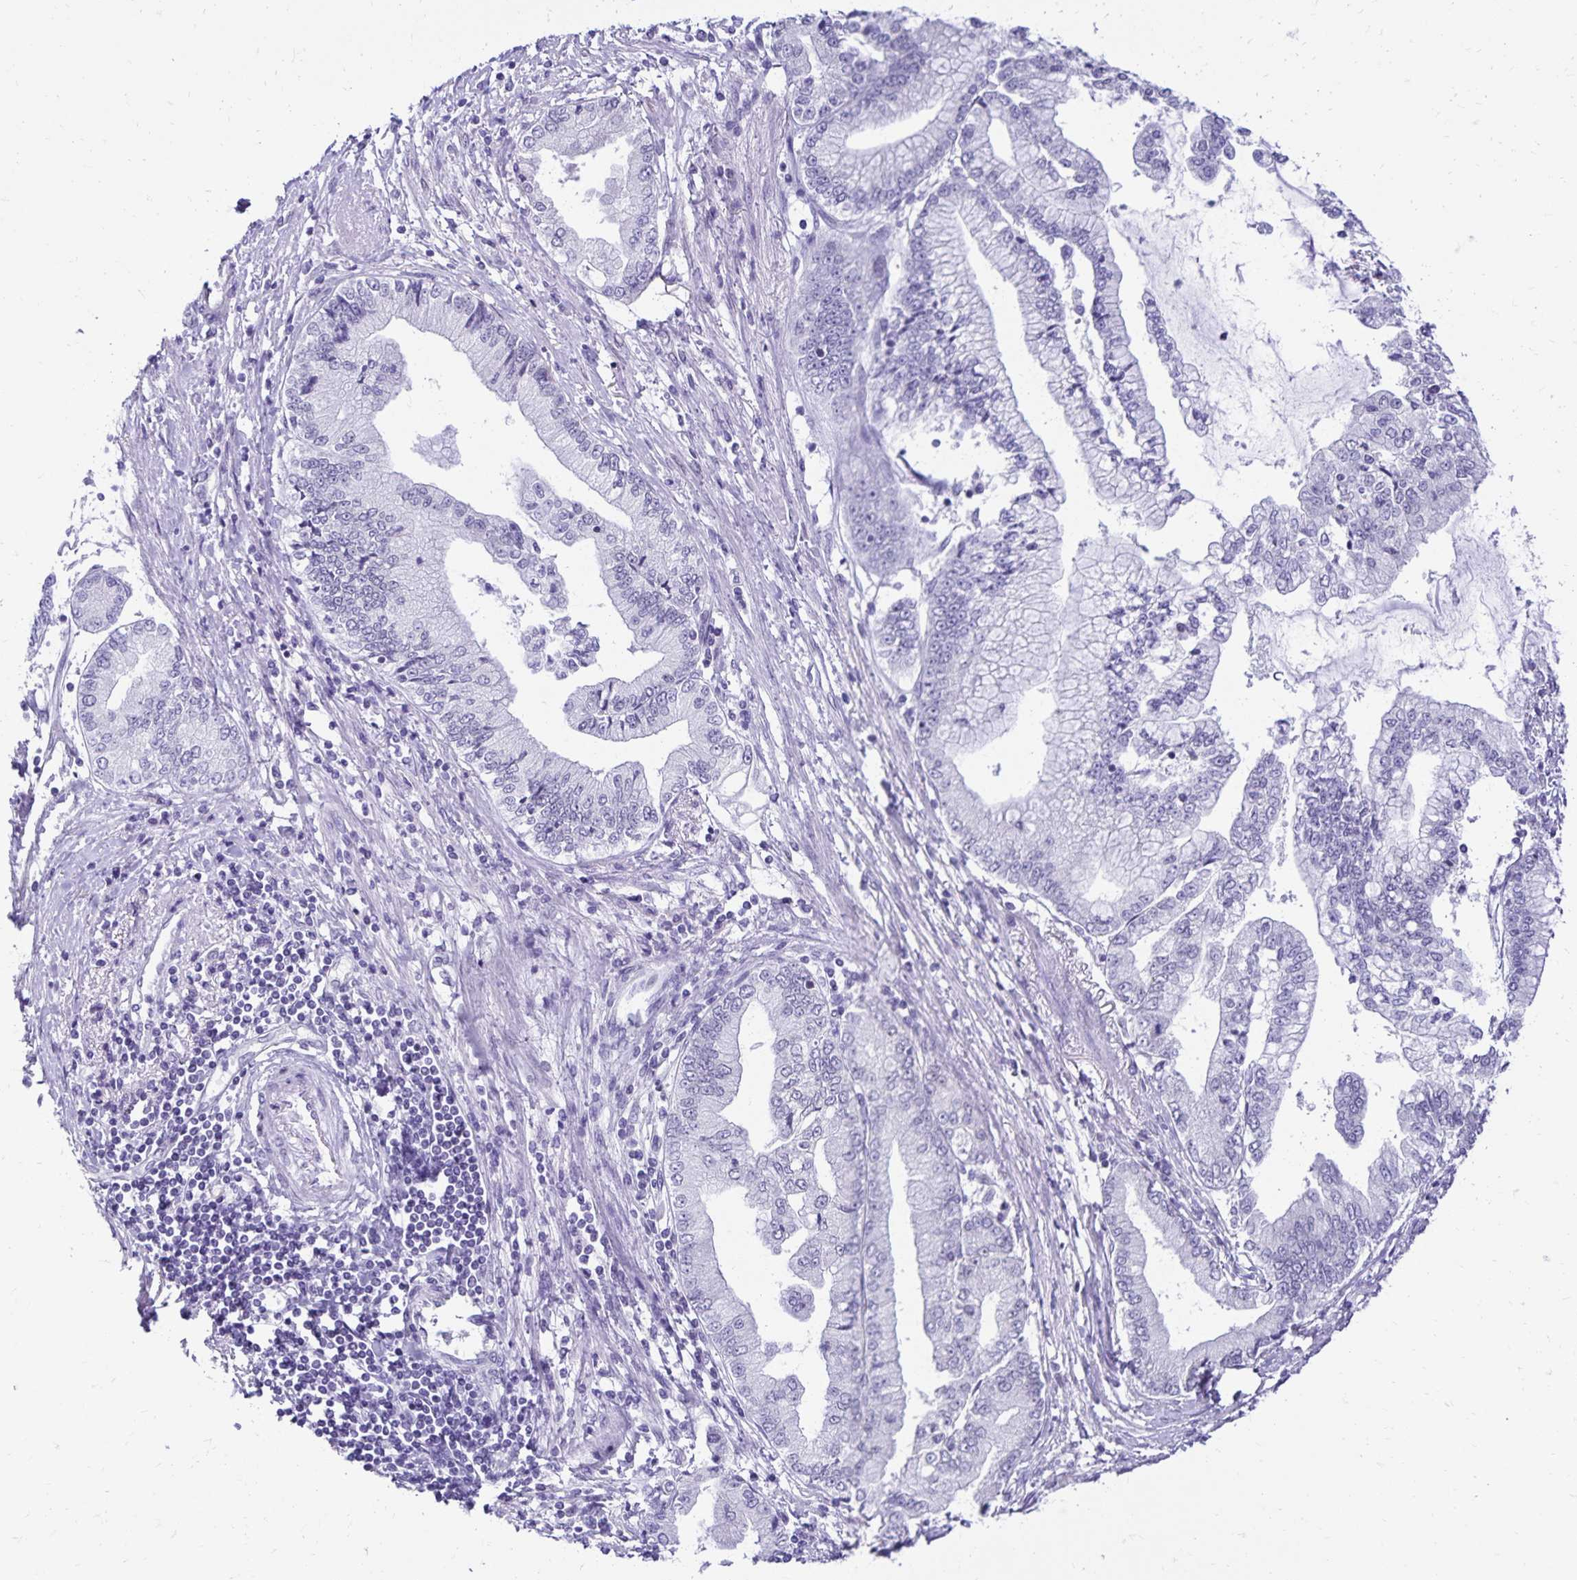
{"staining": {"intensity": "negative", "quantity": "none", "location": "none"}, "tissue": "stomach cancer", "cell_type": "Tumor cells", "image_type": "cancer", "snomed": [{"axis": "morphology", "description": "Adenocarcinoma, NOS"}, {"axis": "topography", "description": "Stomach, upper"}], "caption": "Tumor cells show no significant protein positivity in adenocarcinoma (stomach). (Stains: DAB immunohistochemistry with hematoxylin counter stain, Microscopy: brightfield microscopy at high magnification).", "gene": "FAM166C", "patient": {"sex": "female", "age": 74}}